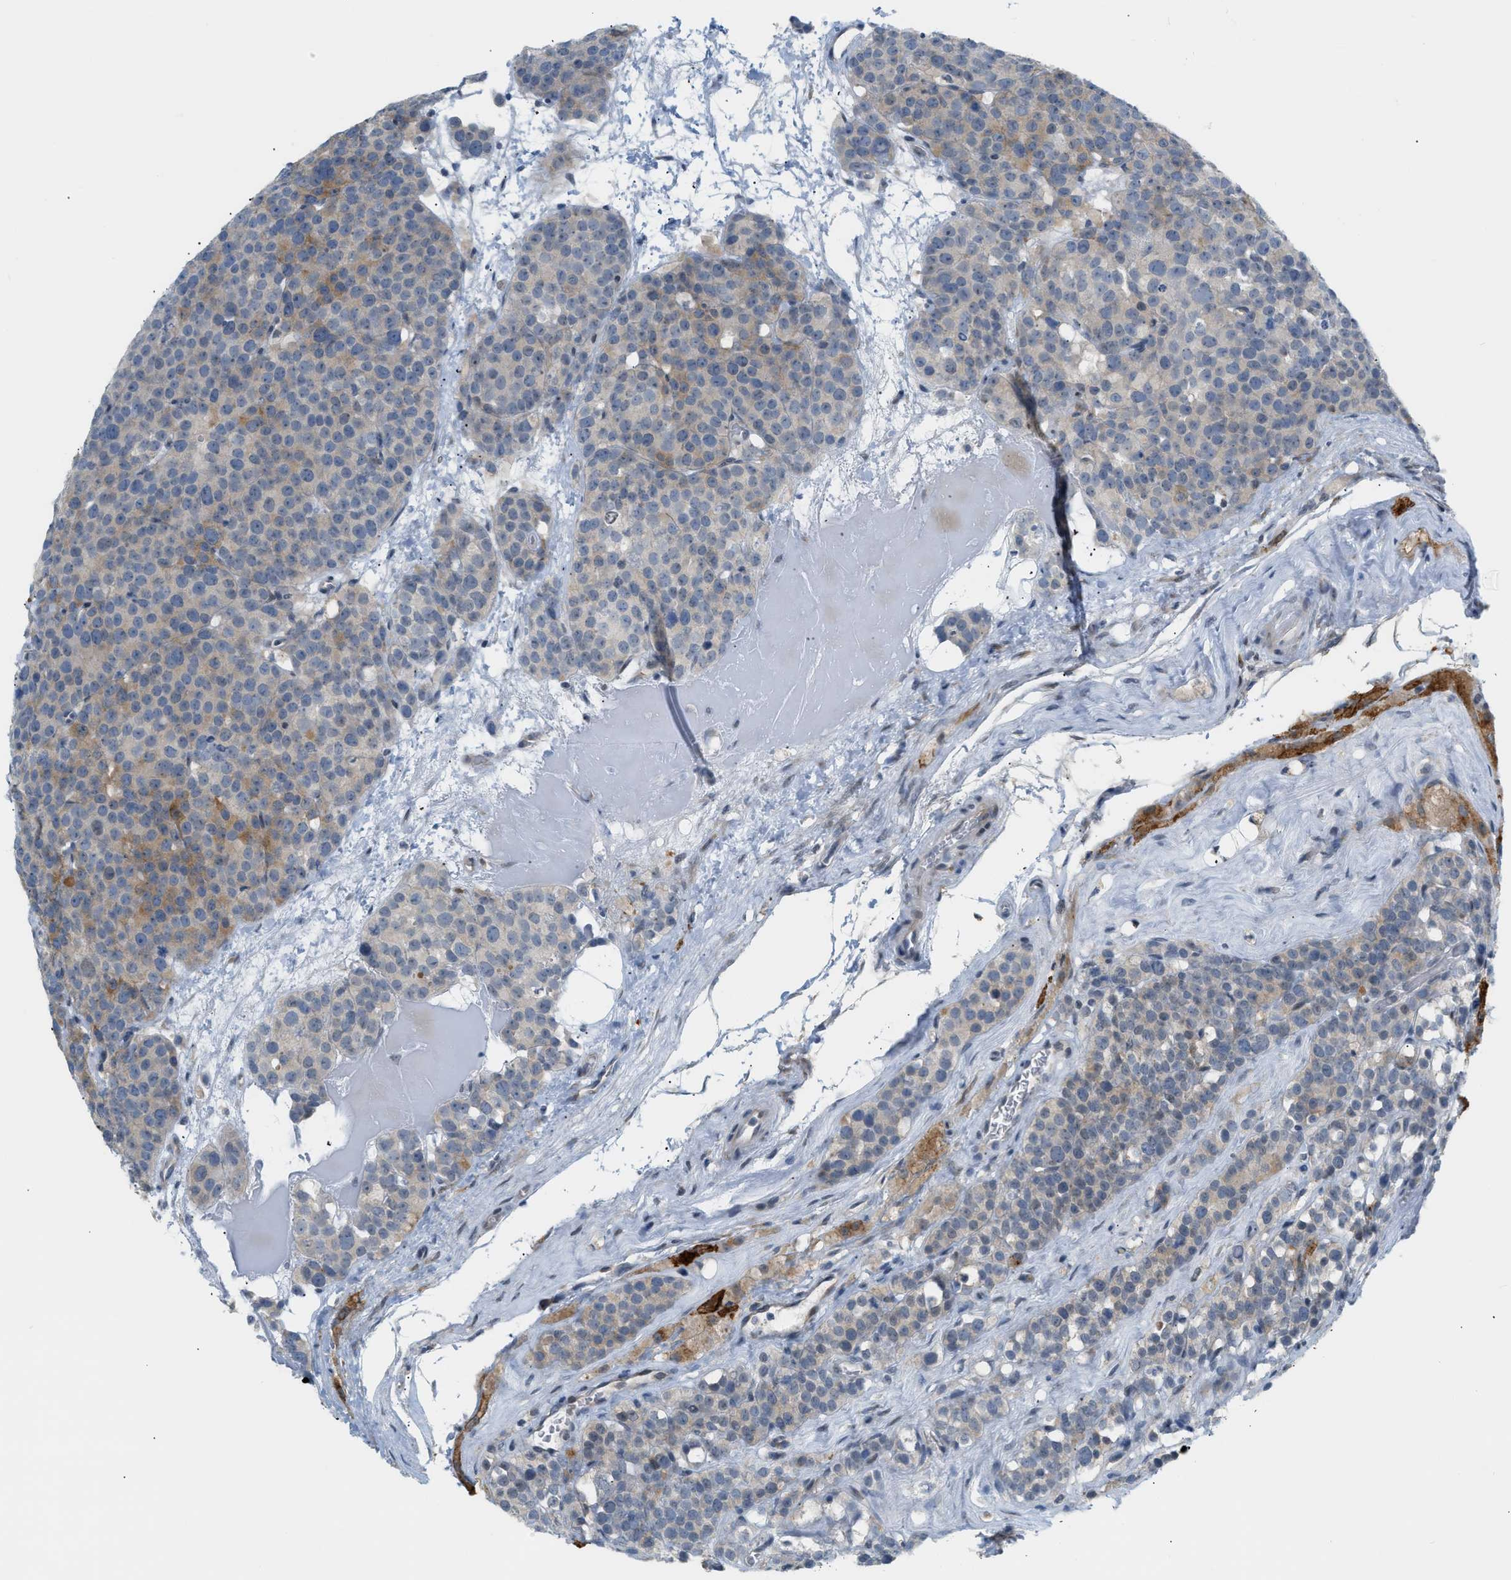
{"staining": {"intensity": "moderate", "quantity": "<25%", "location": "cytoplasmic/membranous"}, "tissue": "testis cancer", "cell_type": "Tumor cells", "image_type": "cancer", "snomed": [{"axis": "morphology", "description": "Seminoma, NOS"}, {"axis": "topography", "description": "Testis"}], "caption": "Immunohistochemical staining of human testis cancer reveals low levels of moderate cytoplasmic/membranous positivity in approximately <25% of tumor cells. (DAB = brown stain, brightfield microscopy at high magnification).", "gene": "ZNF408", "patient": {"sex": "male", "age": 71}}